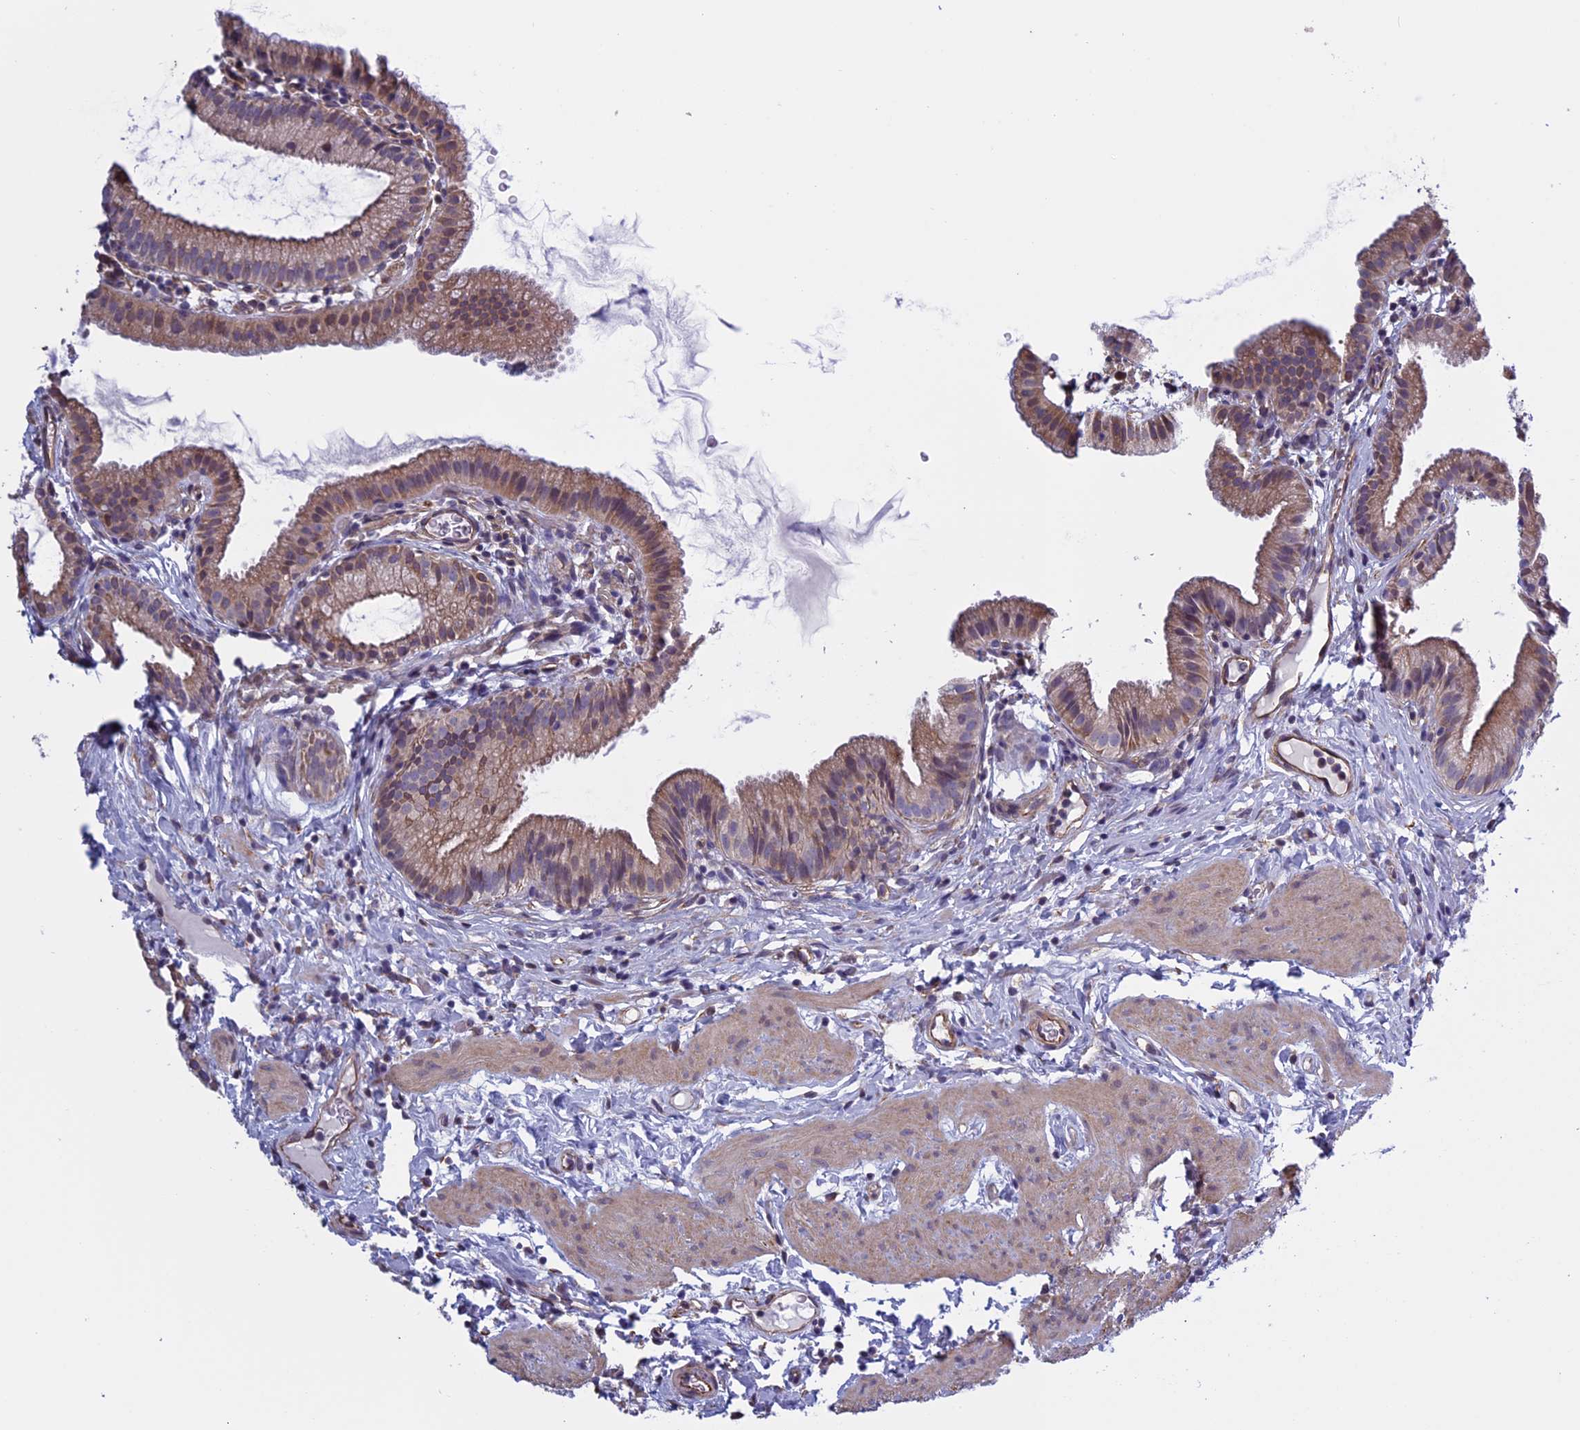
{"staining": {"intensity": "weak", "quantity": ">75%", "location": "cytoplasmic/membranous"}, "tissue": "gallbladder", "cell_type": "Glandular cells", "image_type": "normal", "snomed": [{"axis": "morphology", "description": "Normal tissue, NOS"}, {"axis": "topography", "description": "Gallbladder"}], "caption": "High-magnification brightfield microscopy of unremarkable gallbladder stained with DAB (brown) and counterstained with hematoxylin (blue). glandular cells exhibit weak cytoplasmic/membranous expression is present in approximately>75% of cells.", "gene": "BCL2L10", "patient": {"sex": "female", "age": 46}}